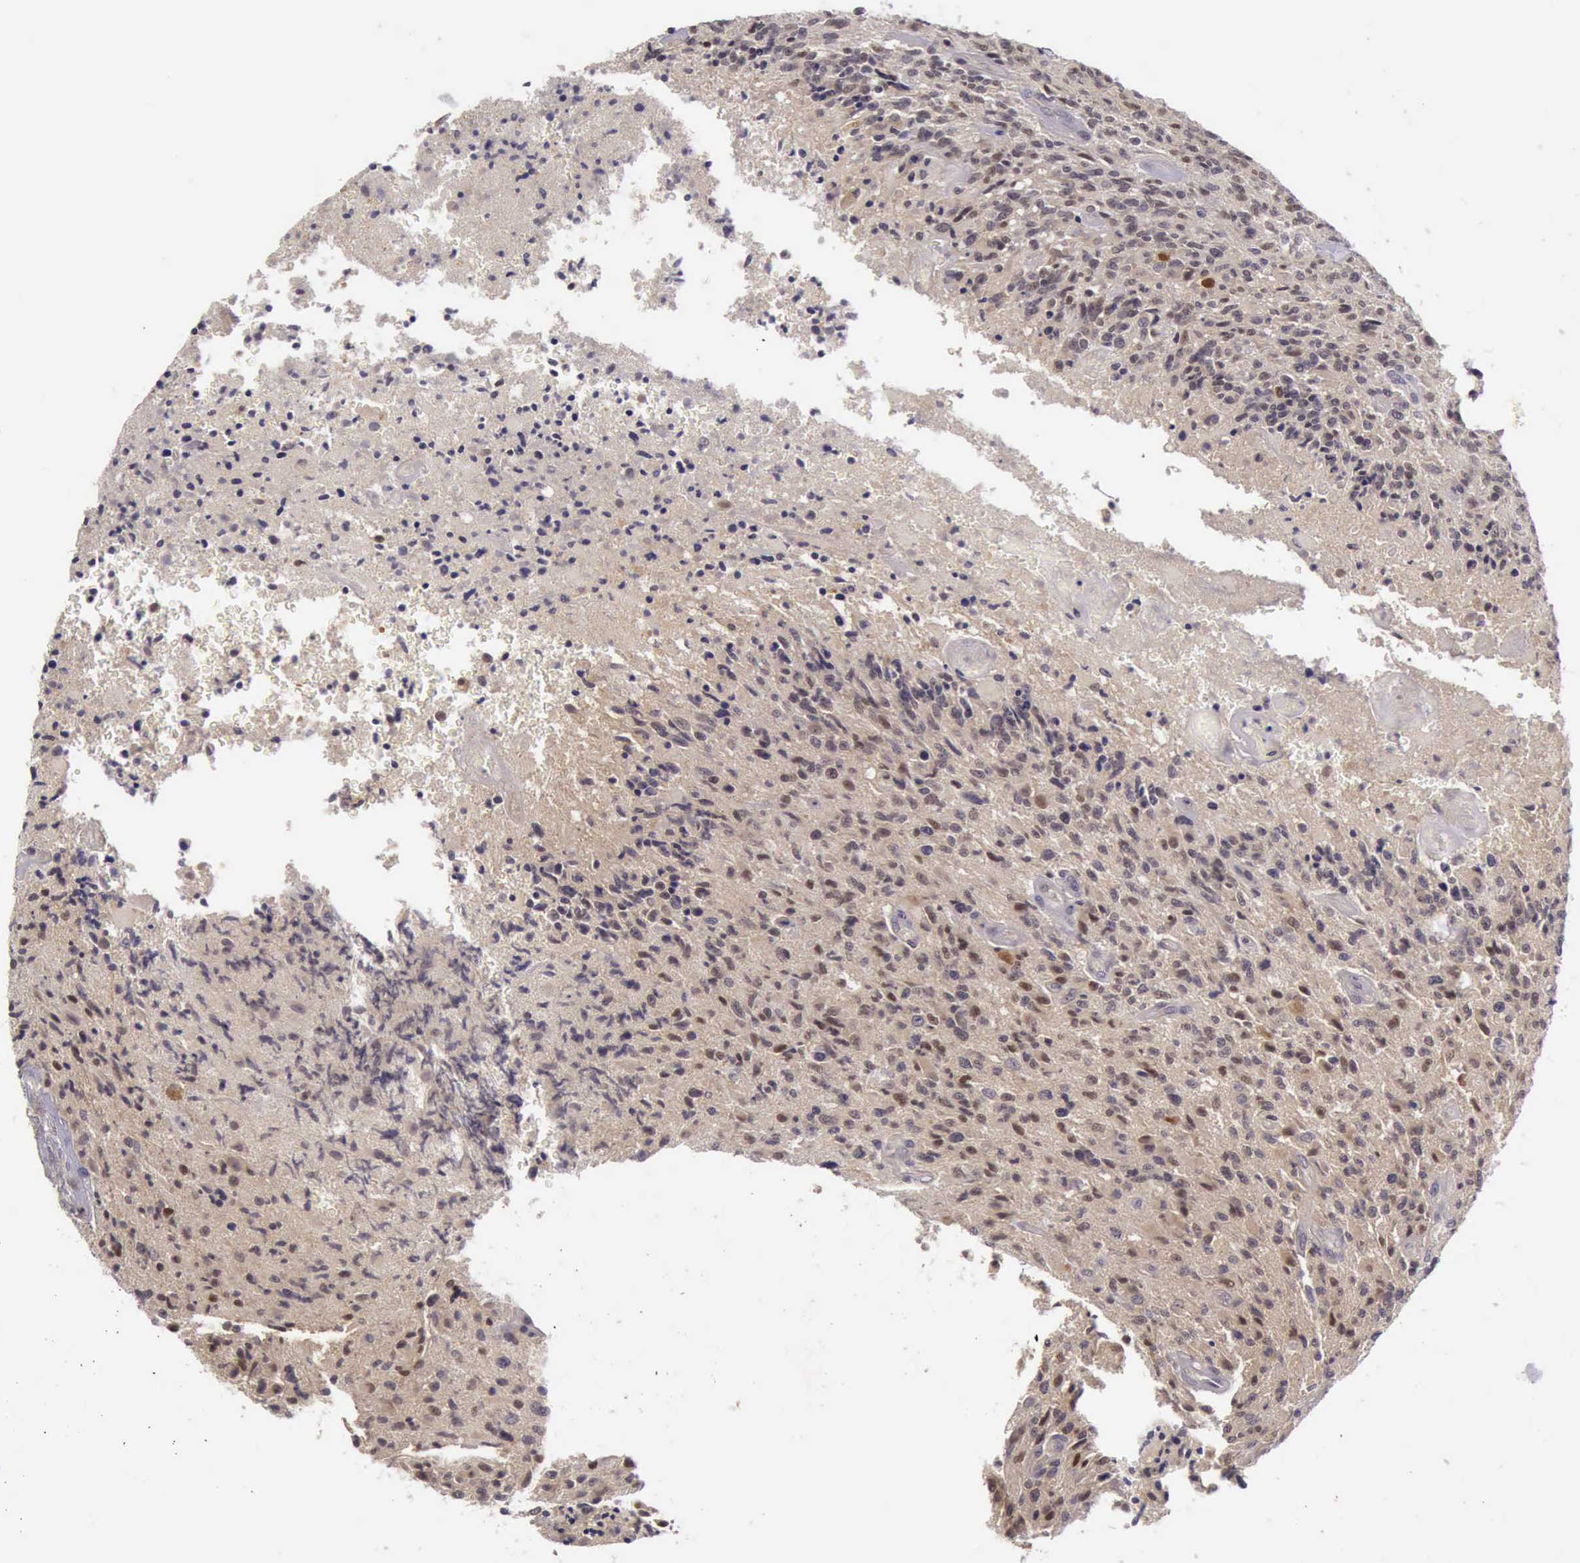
{"staining": {"intensity": "moderate", "quantity": "25%-75%", "location": "cytoplasmic/membranous,nuclear"}, "tissue": "glioma", "cell_type": "Tumor cells", "image_type": "cancer", "snomed": [{"axis": "morphology", "description": "Glioma, malignant, High grade"}, {"axis": "topography", "description": "Brain"}], "caption": "A micrograph showing moderate cytoplasmic/membranous and nuclear staining in about 25%-75% of tumor cells in glioma, as visualized by brown immunohistochemical staining.", "gene": "ARNT2", "patient": {"sex": "male", "age": 36}}